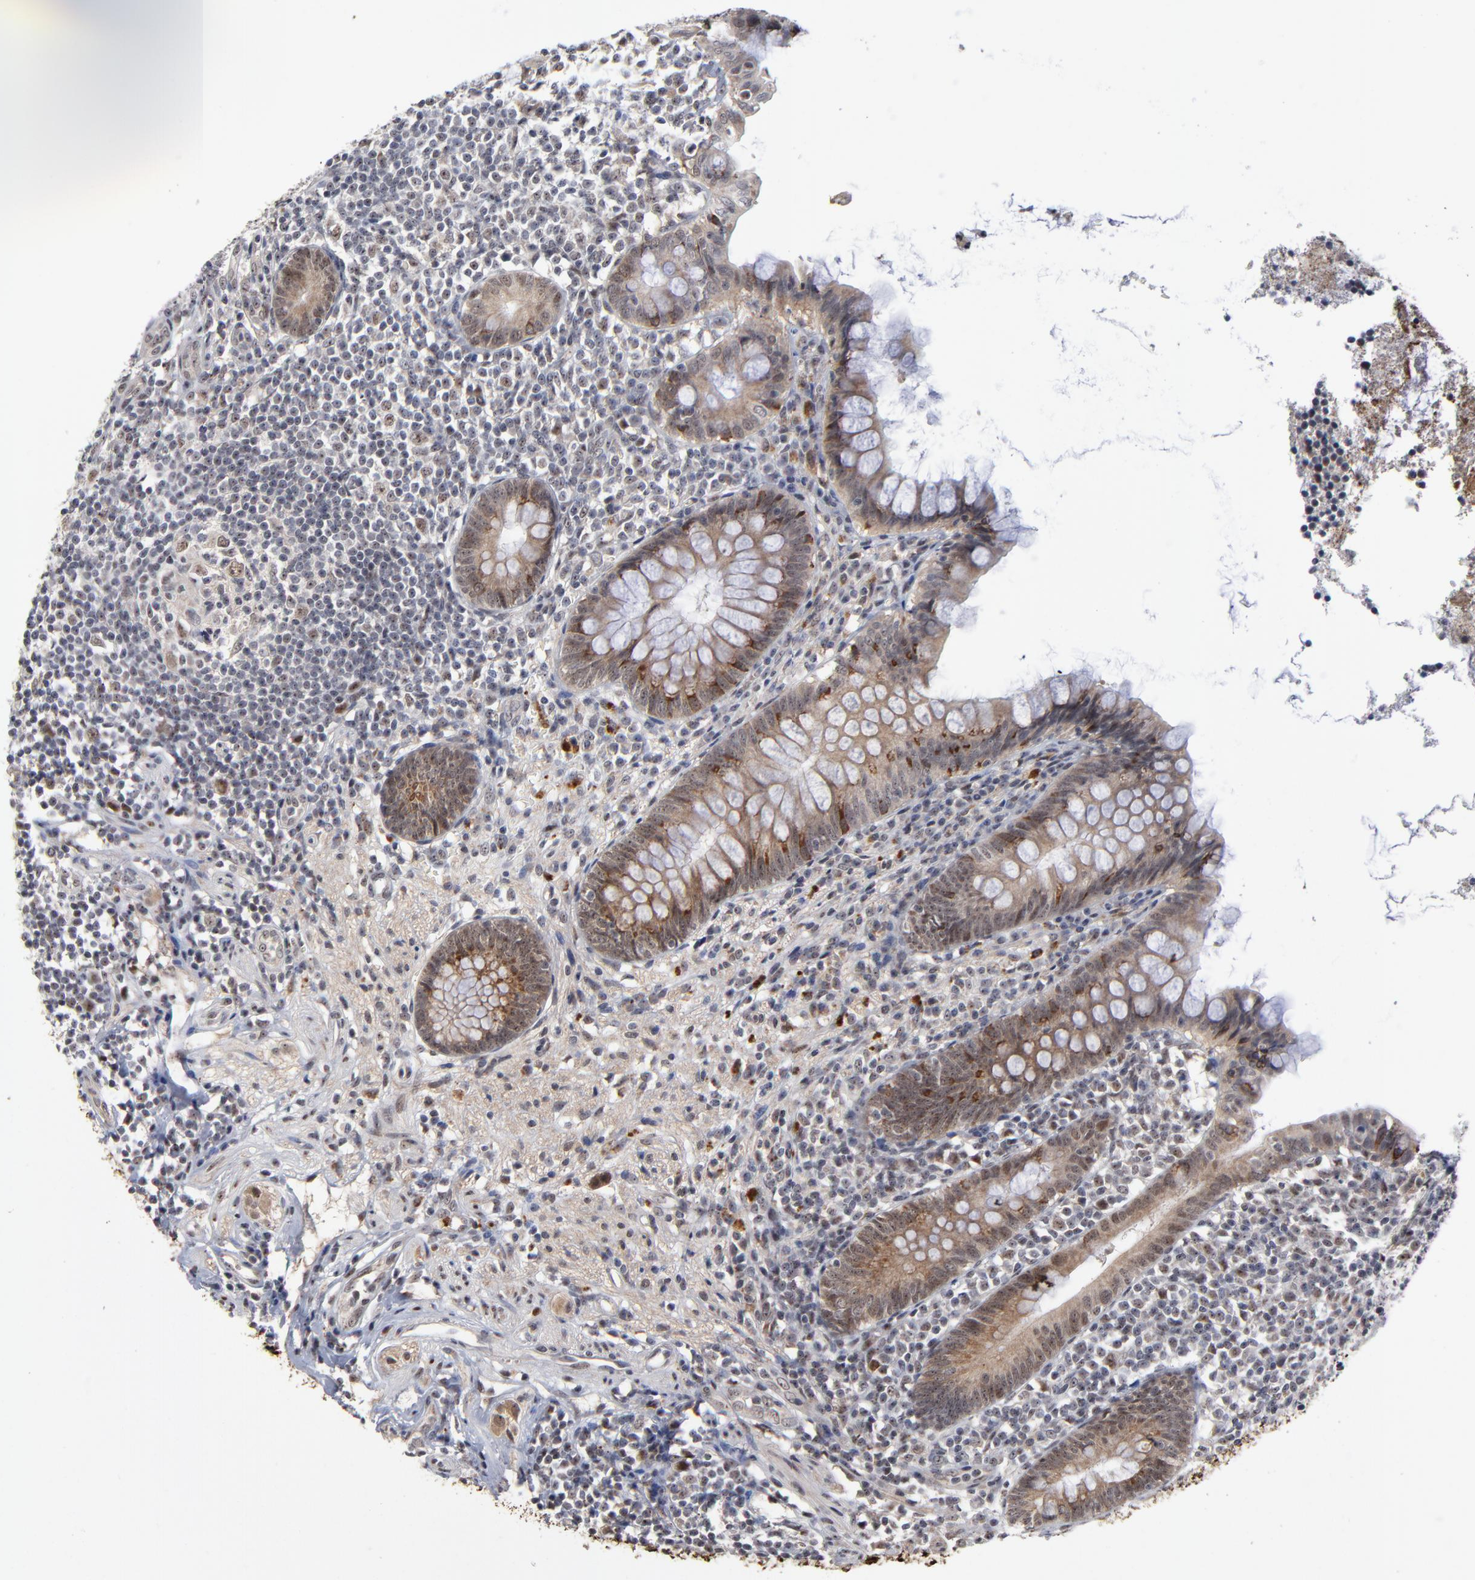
{"staining": {"intensity": "moderate", "quantity": "25%-75%", "location": "cytoplasmic/membranous"}, "tissue": "appendix", "cell_type": "Glandular cells", "image_type": "normal", "snomed": [{"axis": "morphology", "description": "Normal tissue, NOS"}, {"axis": "topography", "description": "Appendix"}], "caption": "Approximately 25%-75% of glandular cells in unremarkable appendix exhibit moderate cytoplasmic/membranous protein staining as visualized by brown immunohistochemical staining.", "gene": "ZNF419", "patient": {"sex": "female", "age": 66}}